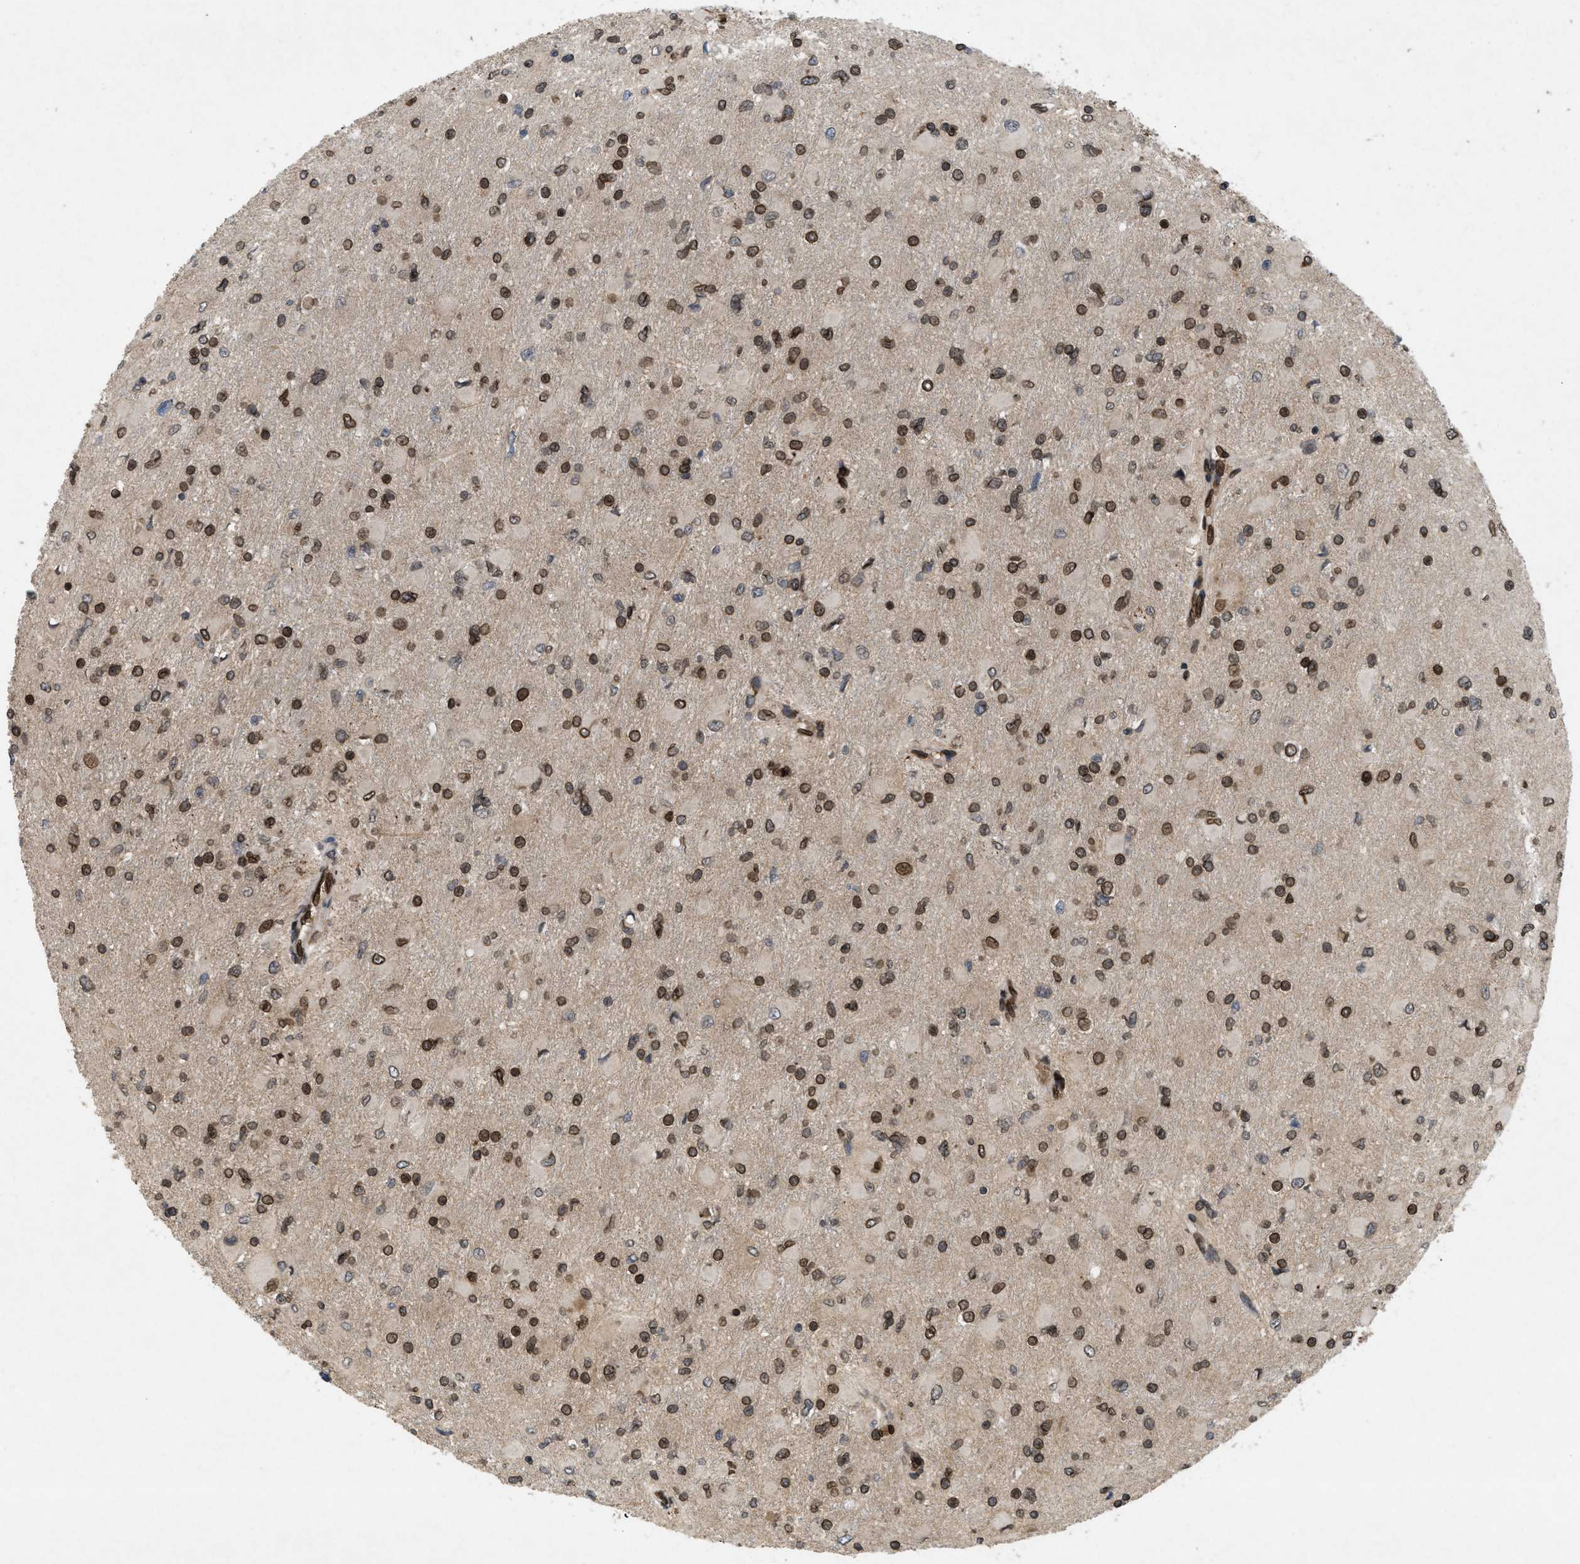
{"staining": {"intensity": "moderate", "quantity": ">75%", "location": "cytoplasmic/membranous,nuclear"}, "tissue": "glioma", "cell_type": "Tumor cells", "image_type": "cancer", "snomed": [{"axis": "morphology", "description": "Glioma, malignant, High grade"}, {"axis": "topography", "description": "Cerebral cortex"}], "caption": "Glioma stained for a protein (brown) displays moderate cytoplasmic/membranous and nuclear positive staining in approximately >75% of tumor cells.", "gene": "CRY1", "patient": {"sex": "female", "age": 36}}